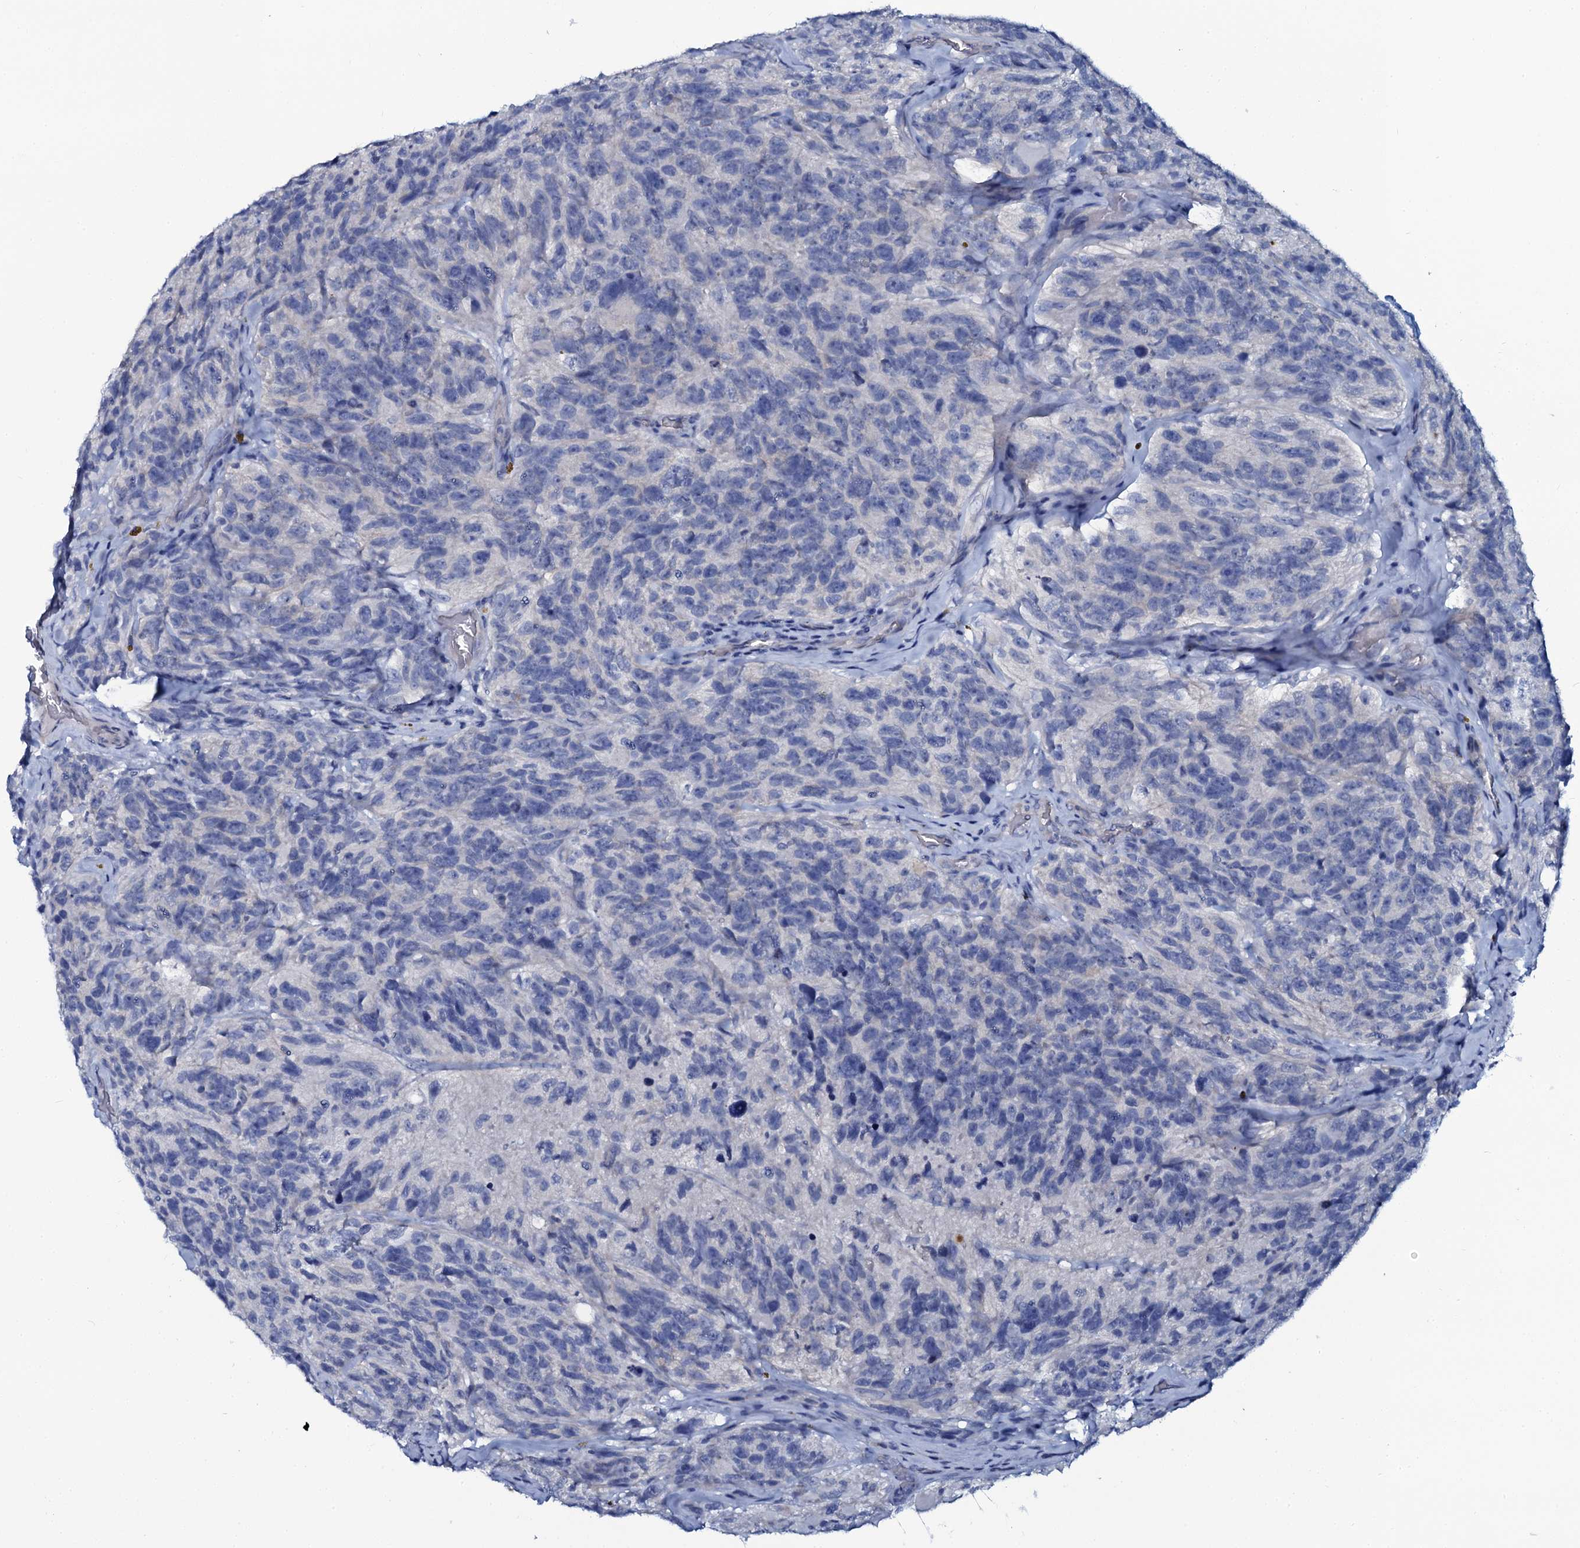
{"staining": {"intensity": "negative", "quantity": "none", "location": "none"}, "tissue": "glioma", "cell_type": "Tumor cells", "image_type": "cancer", "snomed": [{"axis": "morphology", "description": "Glioma, malignant, High grade"}, {"axis": "topography", "description": "Brain"}], "caption": "Immunohistochemistry (IHC) micrograph of human glioma stained for a protein (brown), which shows no positivity in tumor cells.", "gene": "C10orf88", "patient": {"sex": "male", "age": 69}}